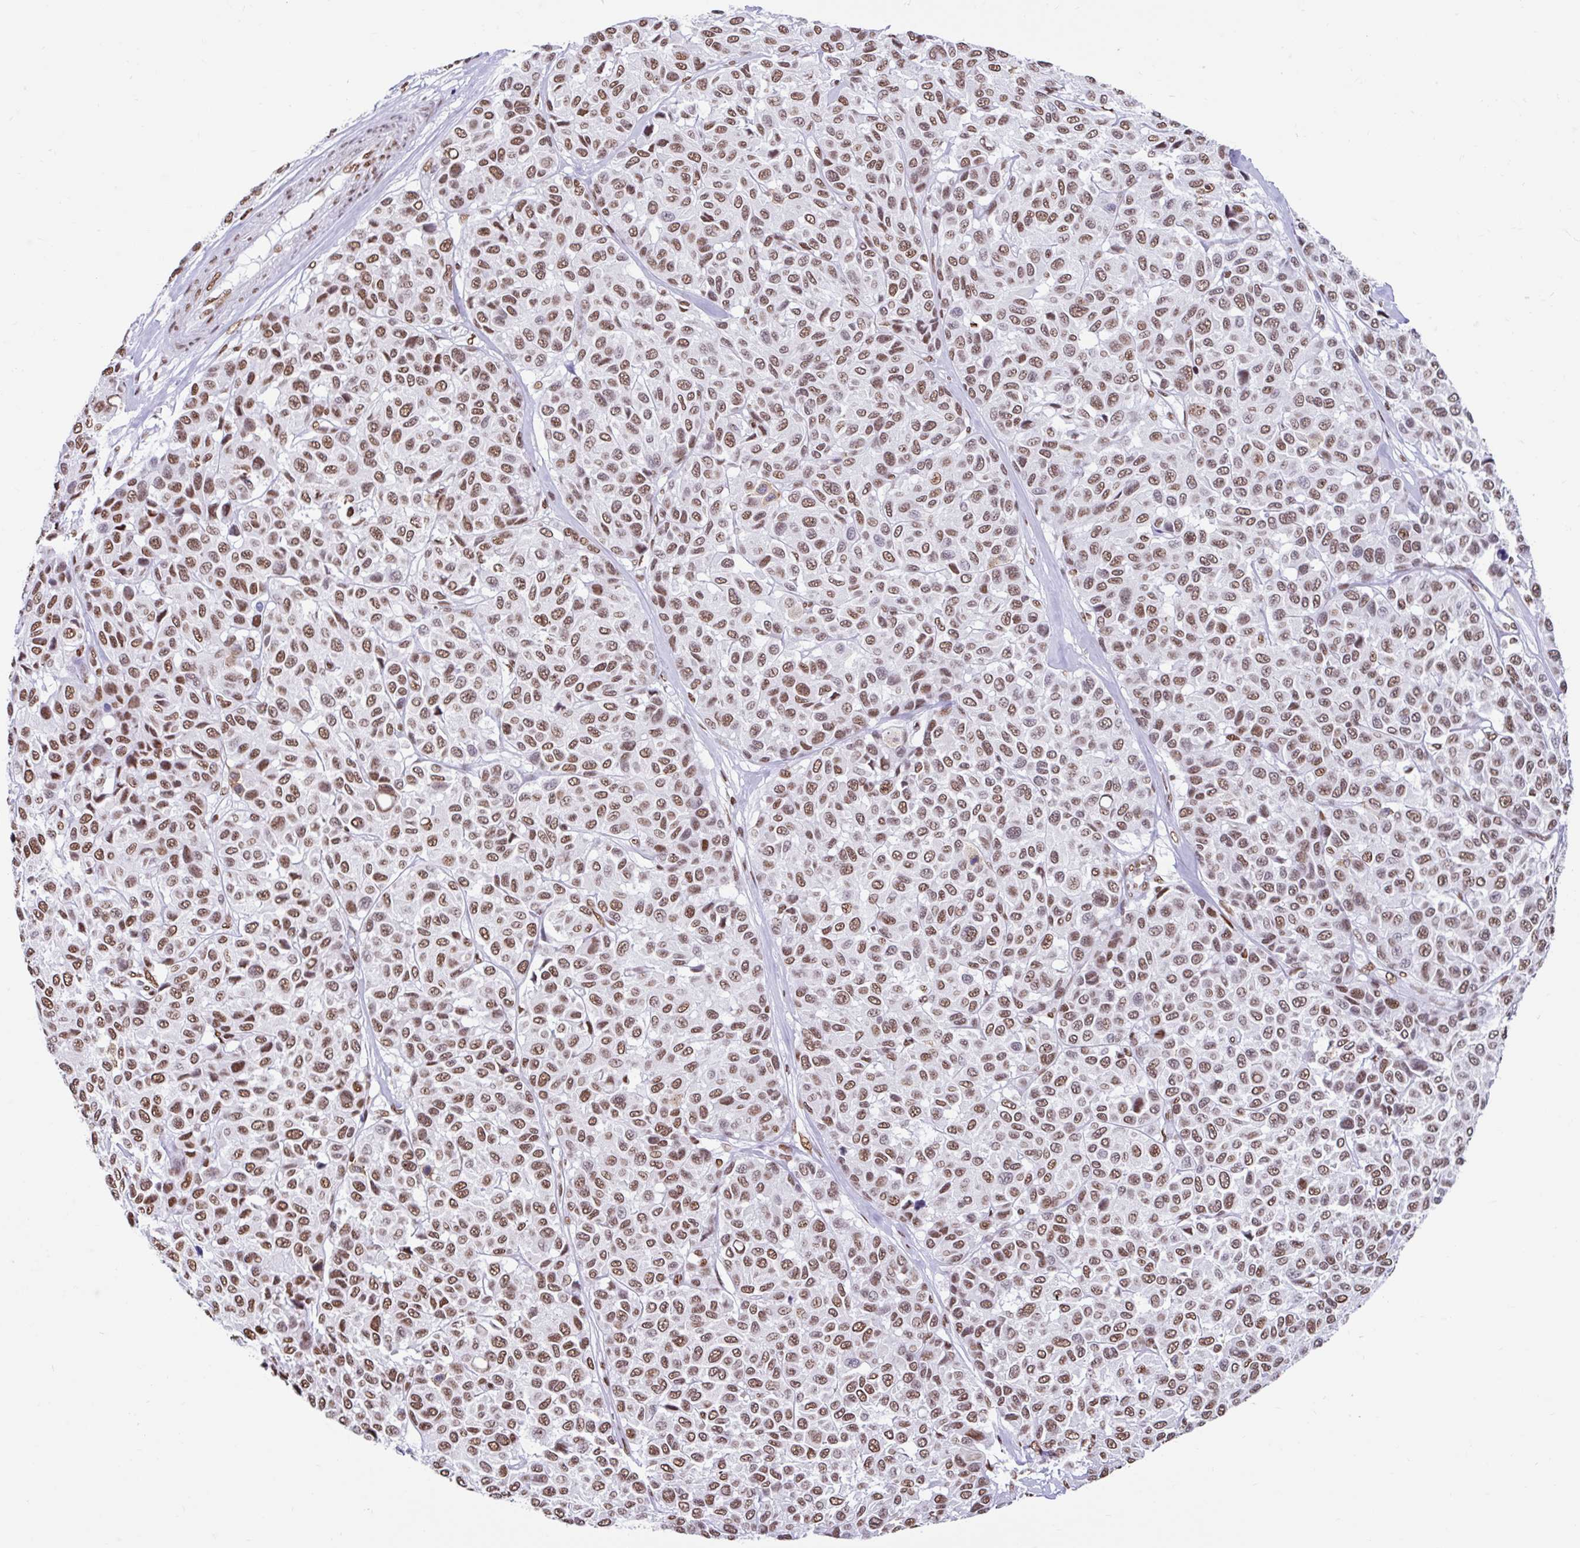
{"staining": {"intensity": "moderate", "quantity": ">75%", "location": "nuclear"}, "tissue": "melanoma", "cell_type": "Tumor cells", "image_type": "cancer", "snomed": [{"axis": "morphology", "description": "Malignant melanoma, NOS"}, {"axis": "topography", "description": "Skin"}], "caption": "About >75% of tumor cells in malignant melanoma exhibit moderate nuclear protein positivity as visualized by brown immunohistochemical staining.", "gene": "KHDRBS1", "patient": {"sex": "female", "age": 66}}